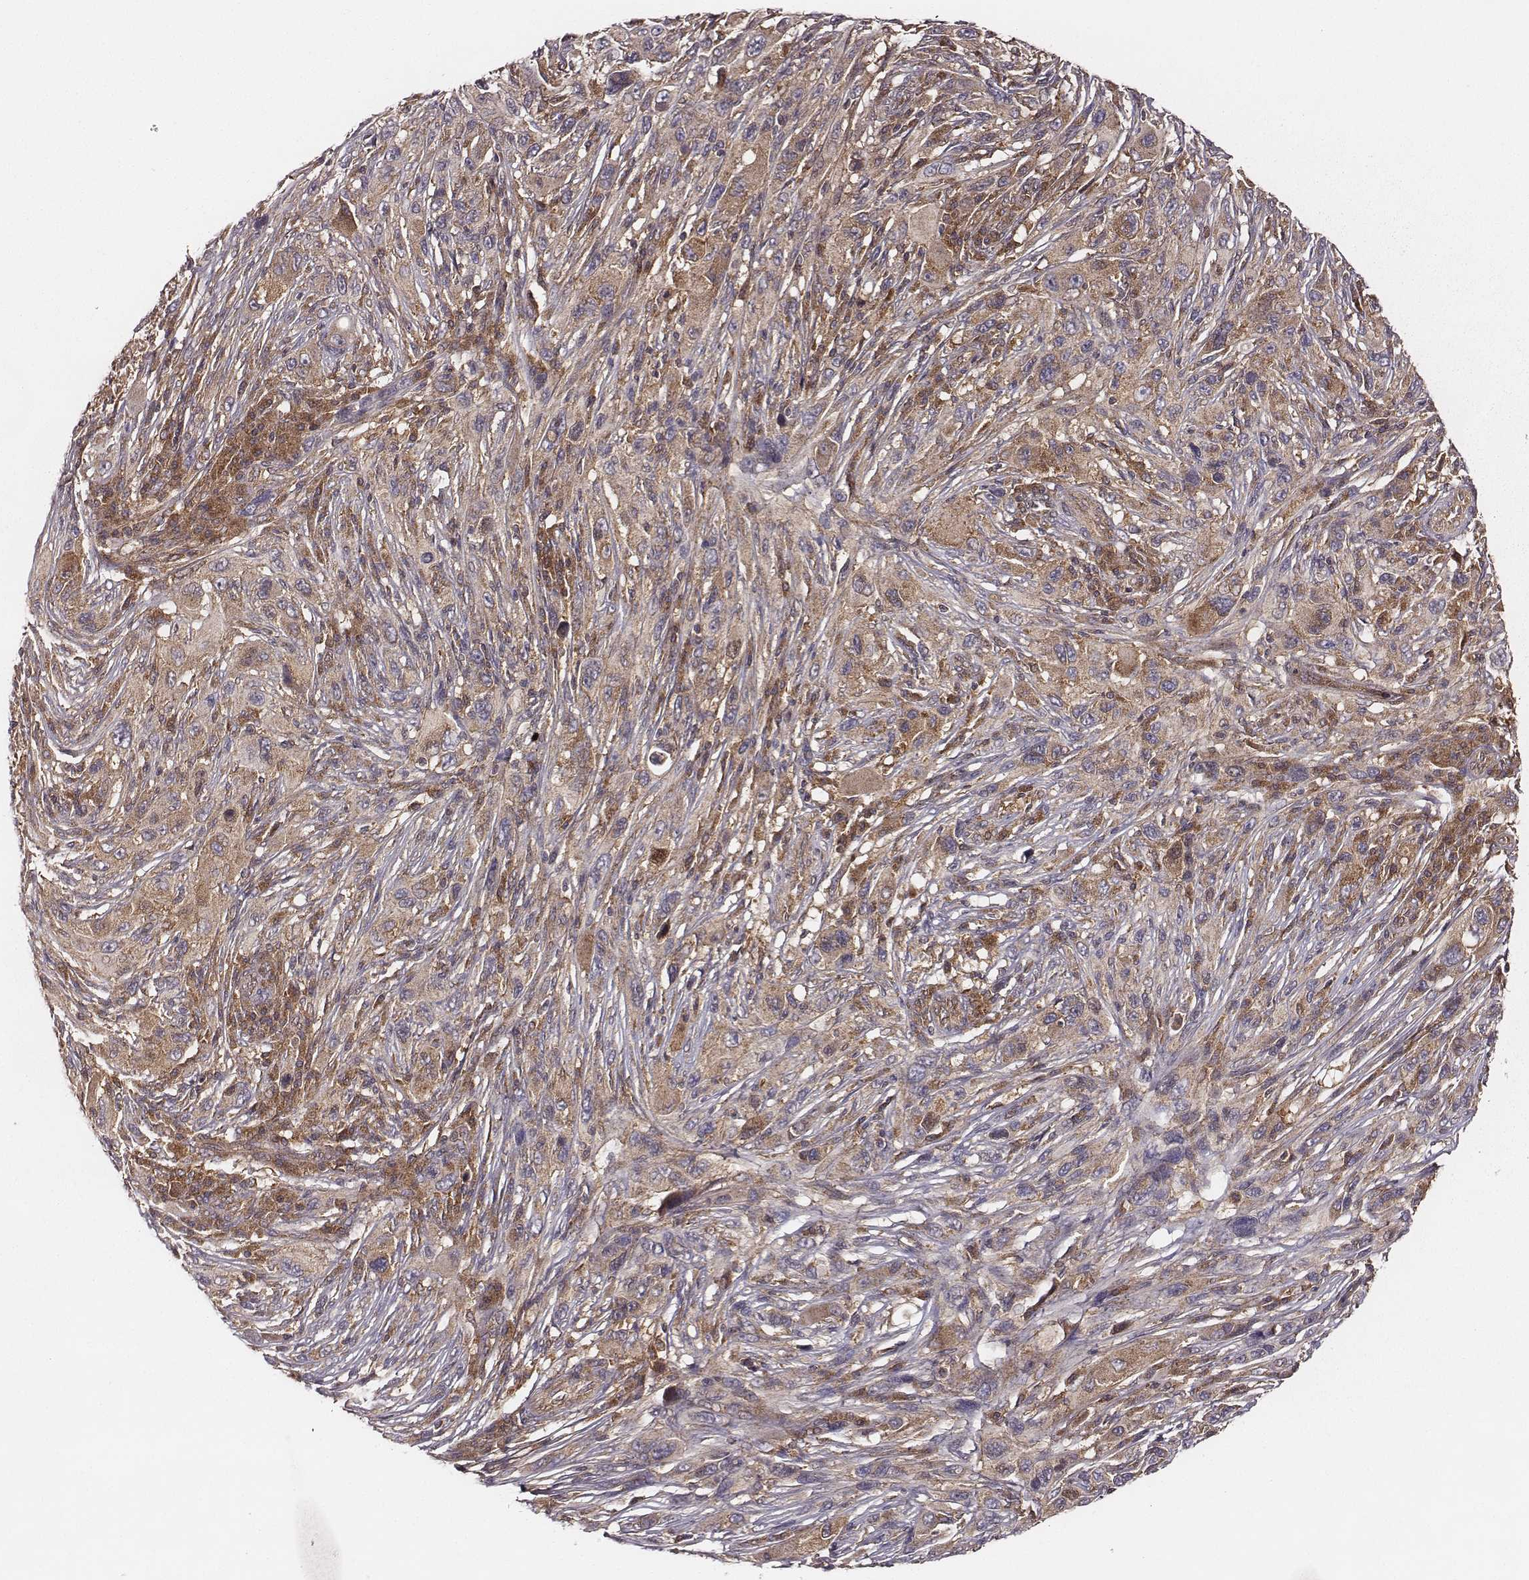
{"staining": {"intensity": "moderate", "quantity": ">75%", "location": "cytoplasmic/membranous"}, "tissue": "melanoma", "cell_type": "Tumor cells", "image_type": "cancer", "snomed": [{"axis": "morphology", "description": "Malignant melanoma, NOS"}, {"axis": "topography", "description": "Skin"}], "caption": "Melanoma stained with a protein marker displays moderate staining in tumor cells.", "gene": "VPS26A", "patient": {"sex": "male", "age": 53}}